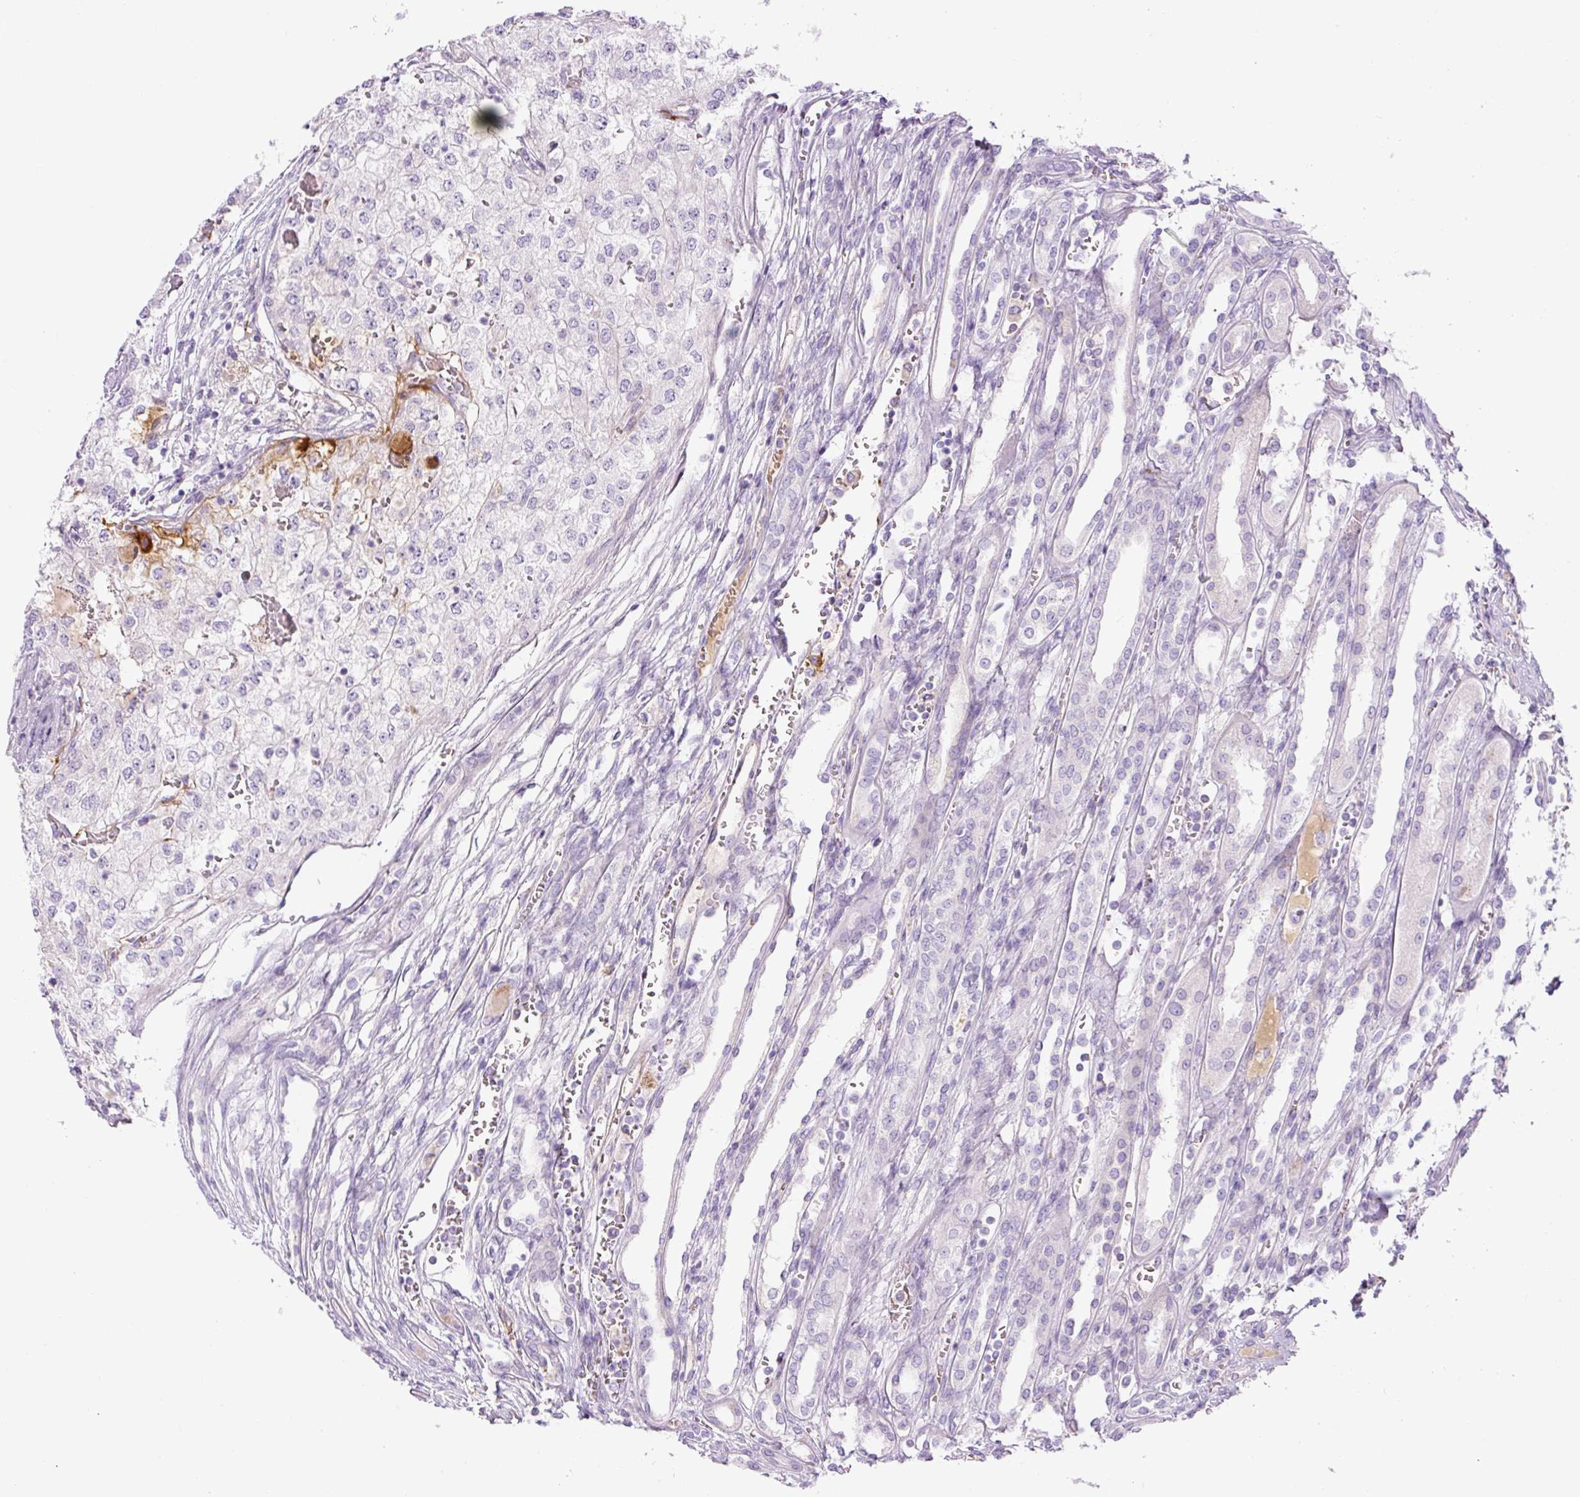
{"staining": {"intensity": "negative", "quantity": "none", "location": "none"}, "tissue": "renal cancer", "cell_type": "Tumor cells", "image_type": "cancer", "snomed": [{"axis": "morphology", "description": "Adenocarcinoma, NOS"}, {"axis": "topography", "description": "Kidney"}], "caption": "This is a histopathology image of immunohistochemistry (IHC) staining of renal adenocarcinoma, which shows no expression in tumor cells.", "gene": "RSPO4", "patient": {"sex": "female", "age": 54}}